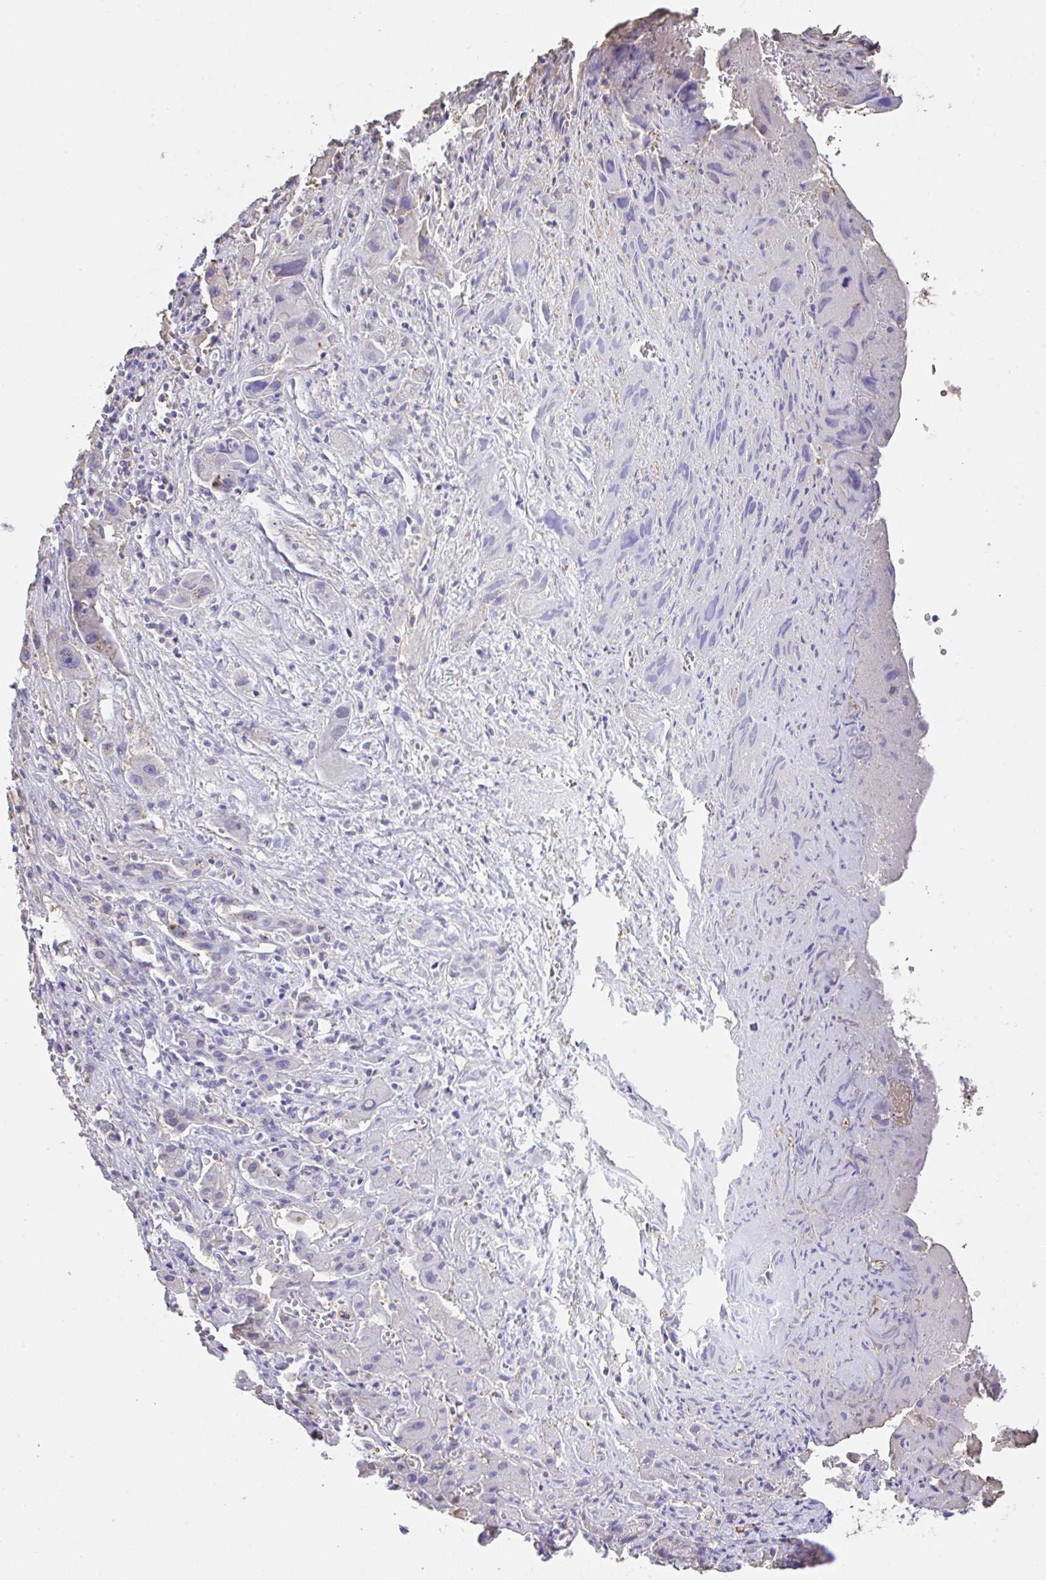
{"staining": {"intensity": "negative", "quantity": "none", "location": "none"}, "tissue": "liver cancer", "cell_type": "Tumor cells", "image_type": "cancer", "snomed": [{"axis": "morphology", "description": "Cholangiocarcinoma"}, {"axis": "topography", "description": "Liver"}], "caption": "This is an immunohistochemistry (IHC) histopathology image of cholangiocarcinoma (liver). There is no staining in tumor cells.", "gene": "HOXC12", "patient": {"sex": "male", "age": 67}}